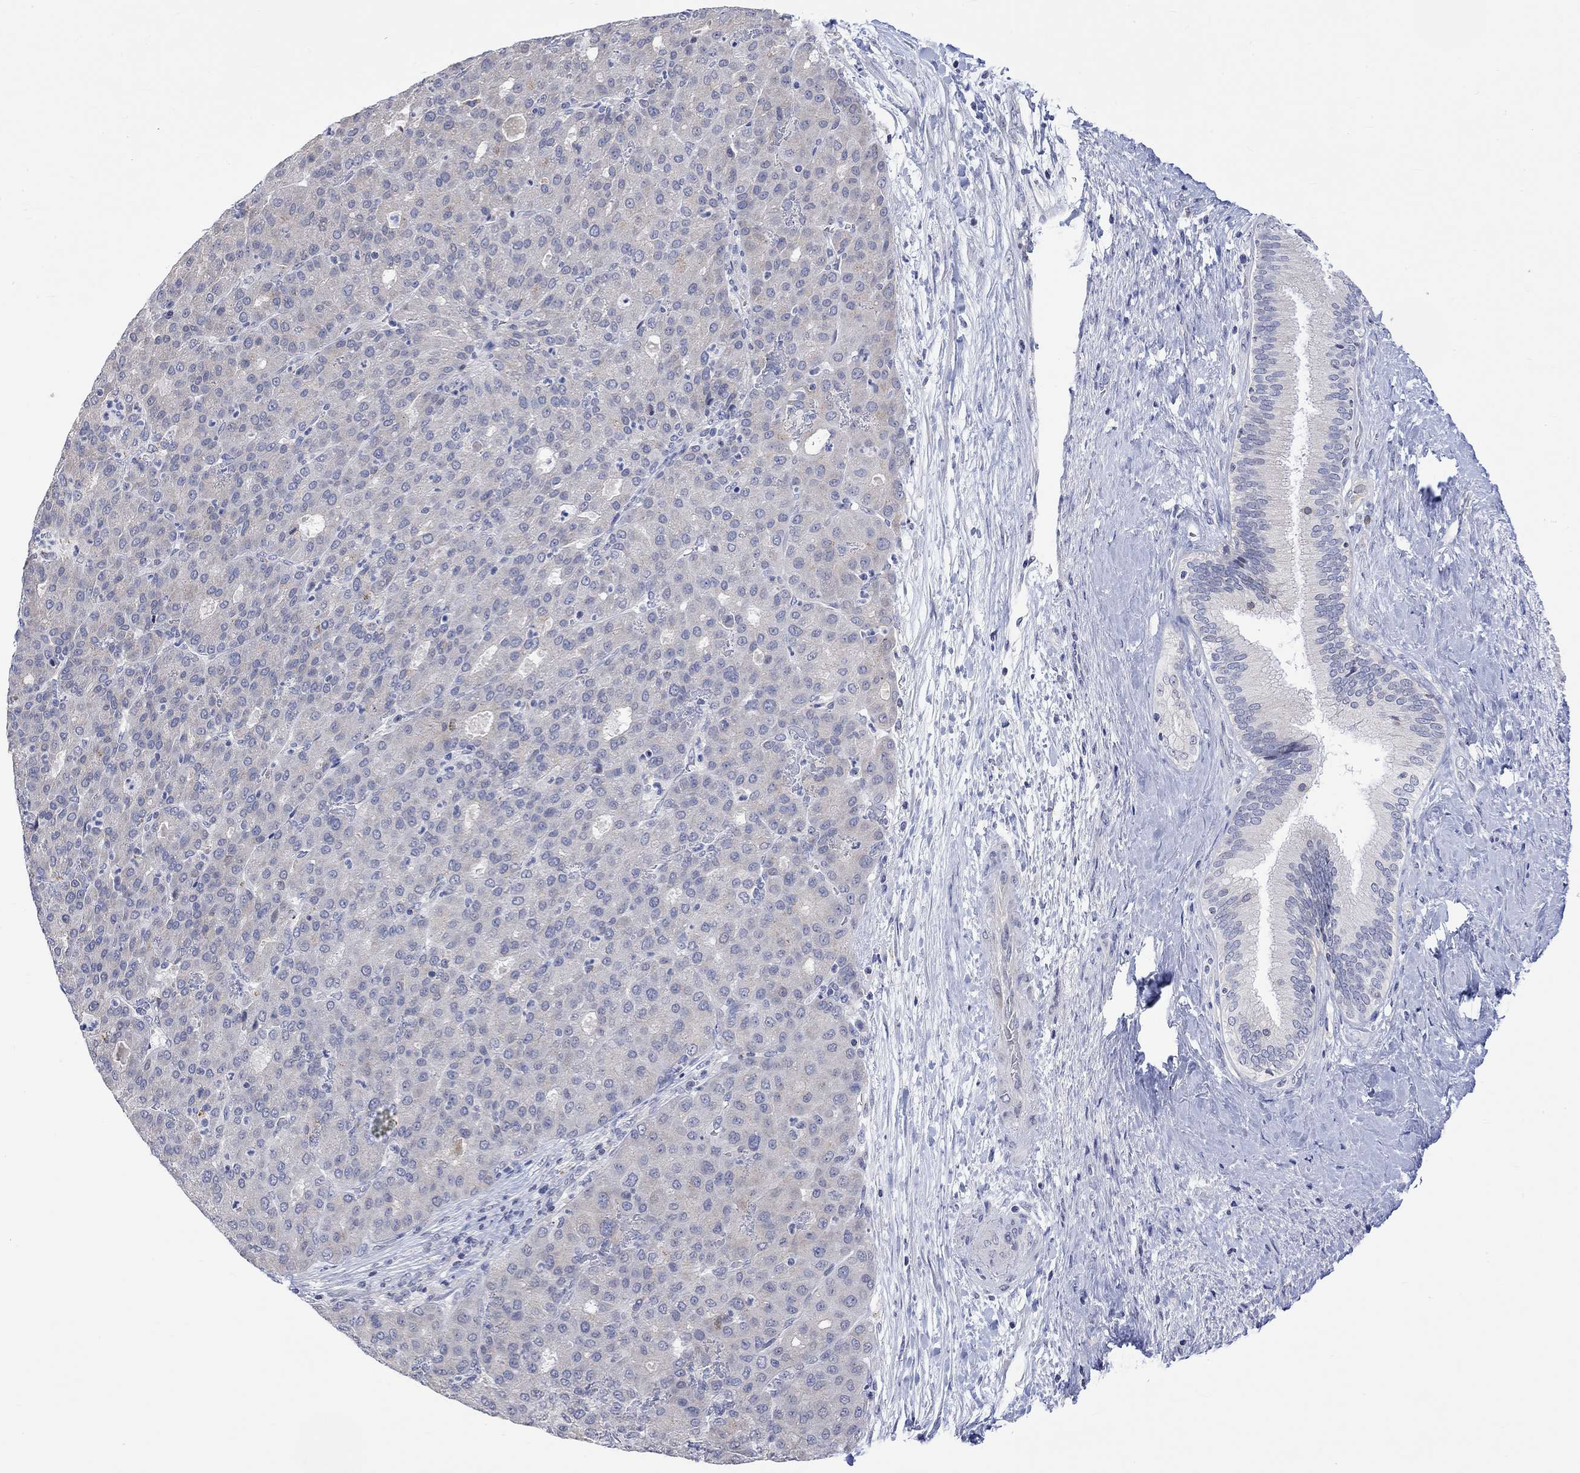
{"staining": {"intensity": "negative", "quantity": "none", "location": "none"}, "tissue": "liver cancer", "cell_type": "Tumor cells", "image_type": "cancer", "snomed": [{"axis": "morphology", "description": "Carcinoma, Hepatocellular, NOS"}, {"axis": "topography", "description": "Liver"}], "caption": "DAB (3,3'-diaminobenzidine) immunohistochemical staining of liver hepatocellular carcinoma displays no significant expression in tumor cells. (DAB immunohistochemistry (IHC) visualized using brightfield microscopy, high magnification).", "gene": "DCX", "patient": {"sex": "male", "age": 65}}